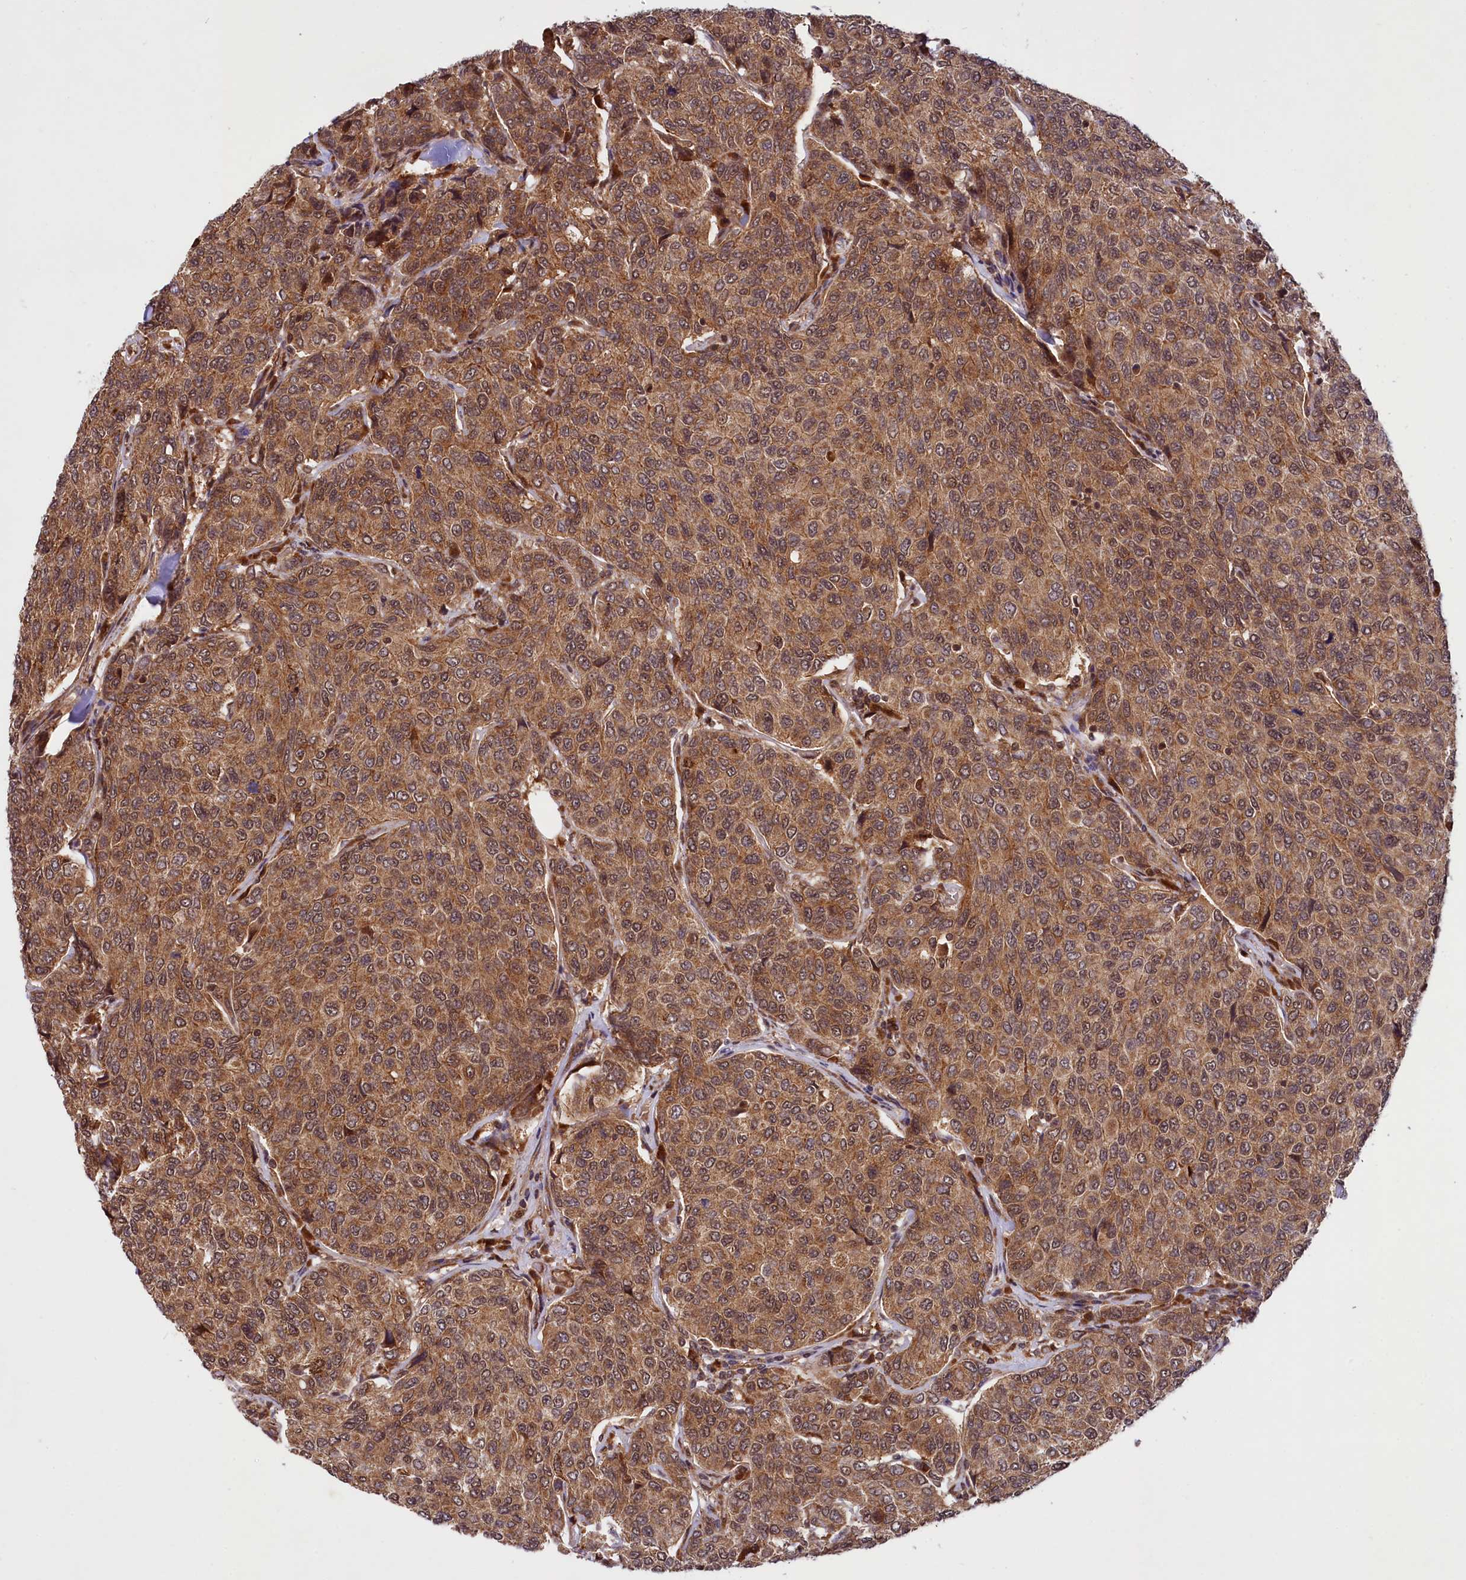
{"staining": {"intensity": "moderate", "quantity": ">75%", "location": "cytoplasmic/membranous,nuclear"}, "tissue": "breast cancer", "cell_type": "Tumor cells", "image_type": "cancer", "snomed": [{"axis": "morphology", "description": "Duct carcinoma"}, {"axis": "topography", "description": "Breast"}], "caption": "Immunohistochemical staining of breast intraductal carcinoma reveals medium levels of moderate cytoplasmic/membranous and nuclear staining in about >75% of tumor cells.", "gene": "UBE3A", "patient": {"sex": "female", "age": 55}}